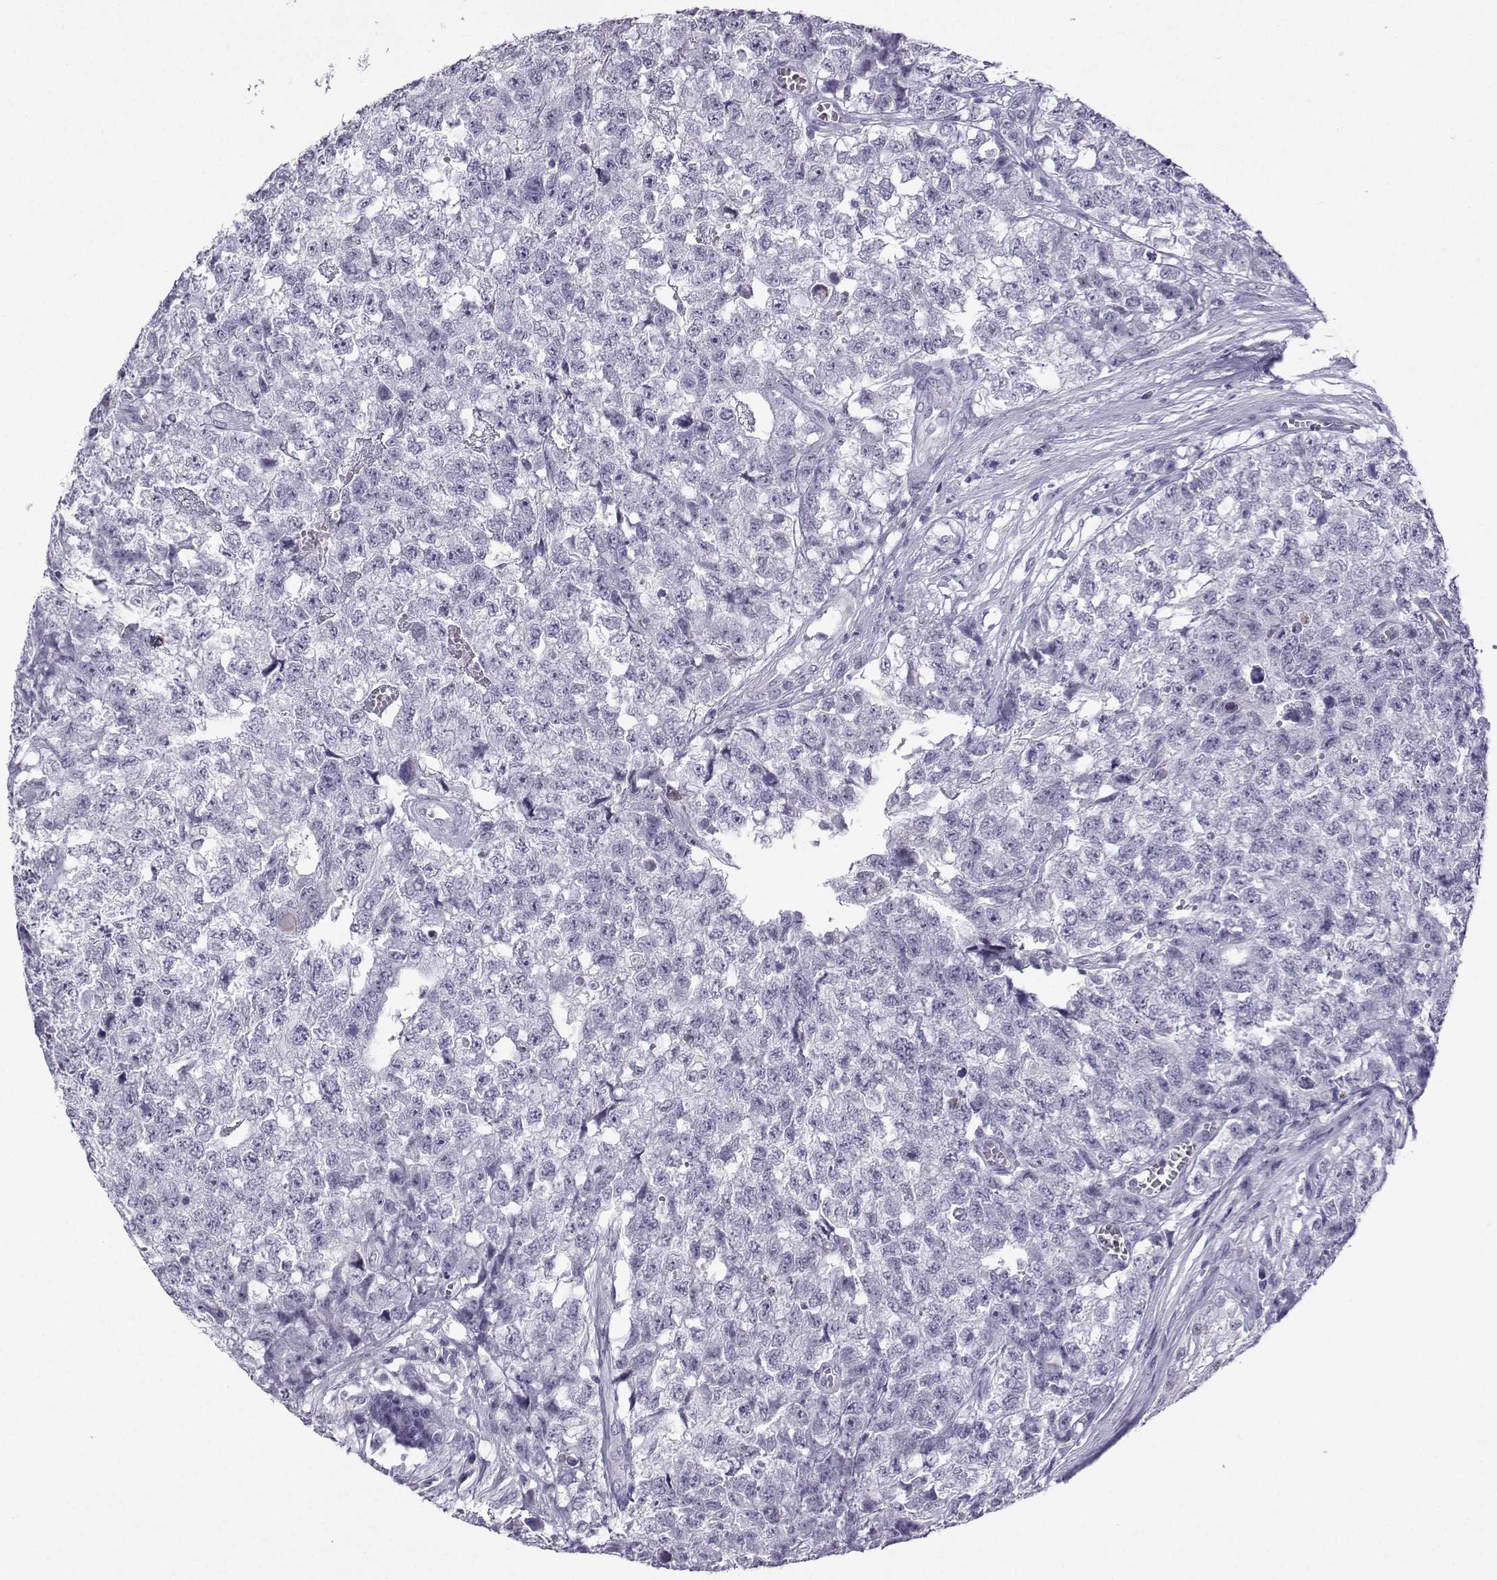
{"staining": {"intensity": "negative", "quantity": "none", "location": "none"}, "tissue": "testis cancer", "cell_type": "Tumor cells", "image_type": "cancer", "snomed": [{"axis": "morphology", "description": "Seminoma, NOS"}, {"axis": "morphology", "description": "Carcinoma, Embryonal, NOS"}, {"axis": "topography", "description": "Testis"}], "caption": "A micrograph of testis cancer (seminoma) stained for a protein exhibits no brown staining in tumor cells. Nuclei are stained in blue.", "gene": "MRGBP", "patient": {"sex": "male", "age": 22}}